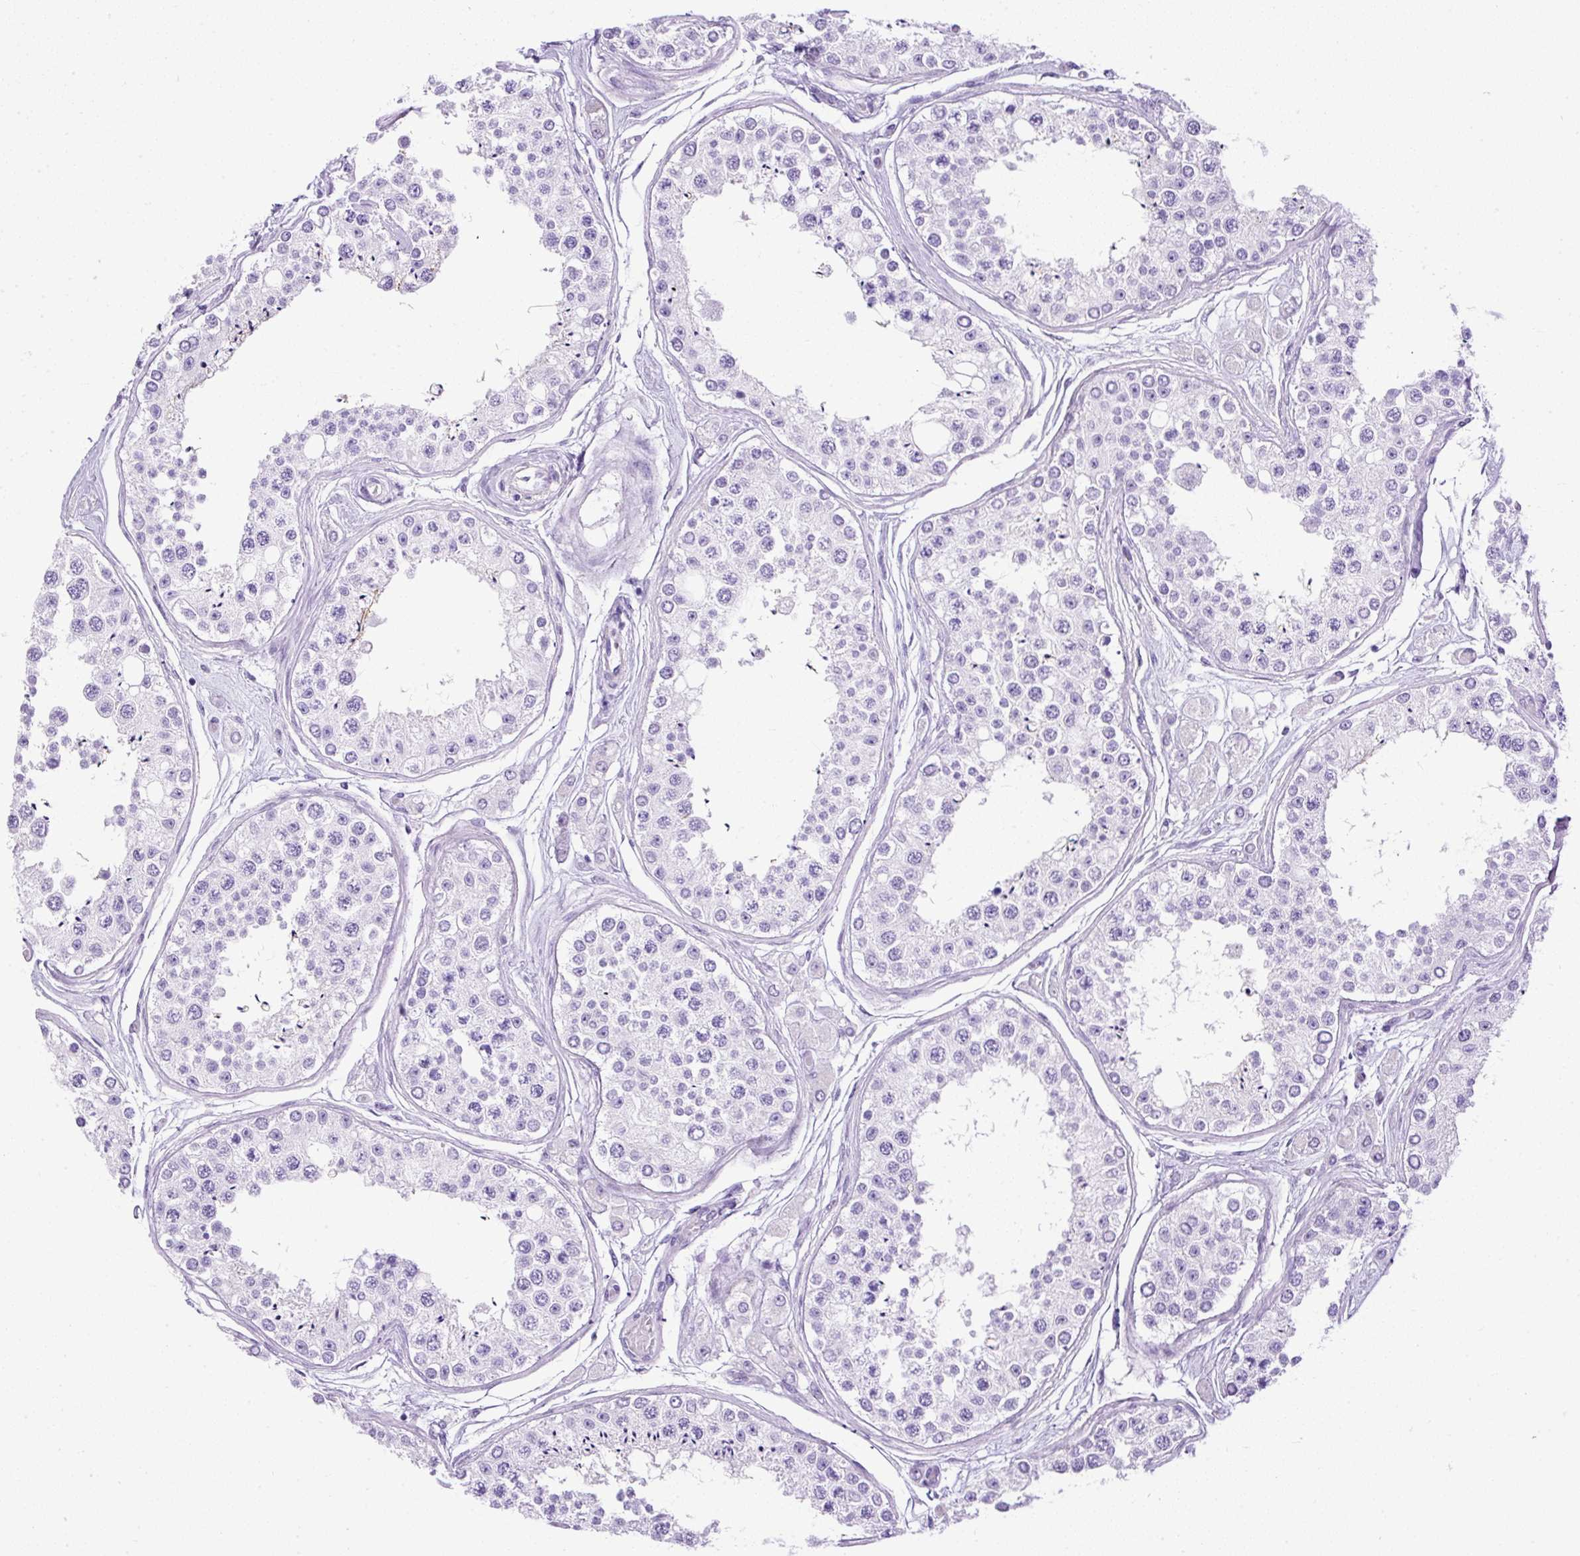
{"staining": {"intensity": "negative", "quantity": "none", "location": "none"}, "tissue": "testis", "cell_type": "Cells in seminiferous ducts", "image_type": "normal", "snomed": [{"axis": "morphology", "description": "Normal tissue, NOS"}, {"axis": "topography", "description": "Testis"}], "caption": "Testis was stained to show a protein in brown. There is no significant staining in cells in seminiferous ducts. (Stains: DAB (3,3'-diaminobenzidine) immunohistochemistry (IHC) with hematoxylin counter stain, Microscopy: brightfield microscopy at high magnification).", "gene": "UPP1", "patient": {"sex": "male", "age": 25}}